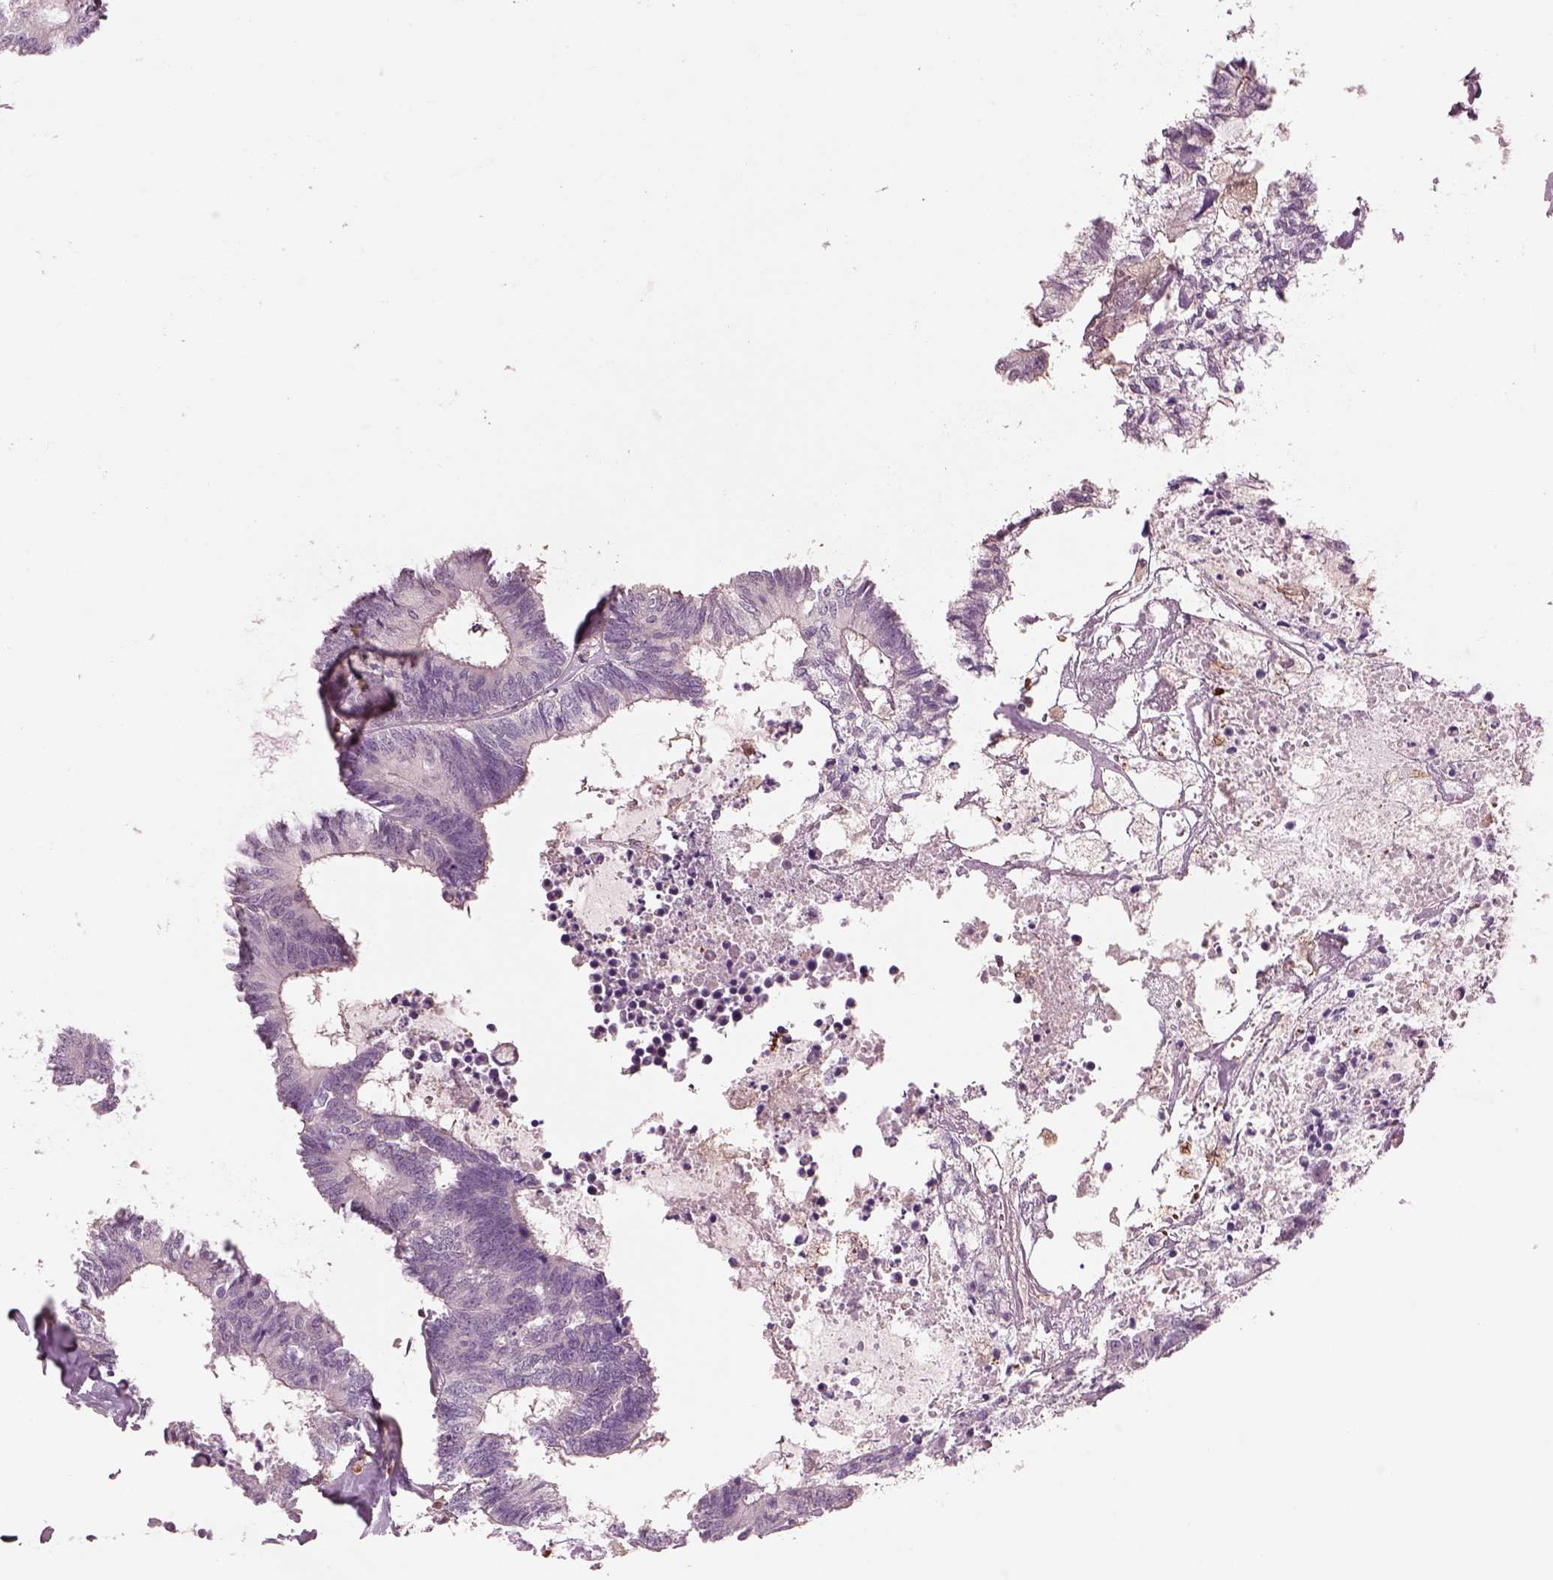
{"staining": {"intensity": "negative", "quantity": "none", "location": "none"}, "tissue": "colorectal cancer", "cell_type": "Tumor cells", "image_type": "cancer", "snomed": [{"axis": "morphology", "description": "Adenocarcinoma, NOS"}, {"axis": "topography", "description": "Colon"}, {"axis": "topography", "description": "Rectum"}], "caption": "This image is of adenocarcinoma (colorectal) stained with IHC to label a protein in brown with the nuclei are counter-stained blue. There is no staining in tumor cells.", "gene": "IL31RA", "patient": {"sex": "male", "age": 57}}